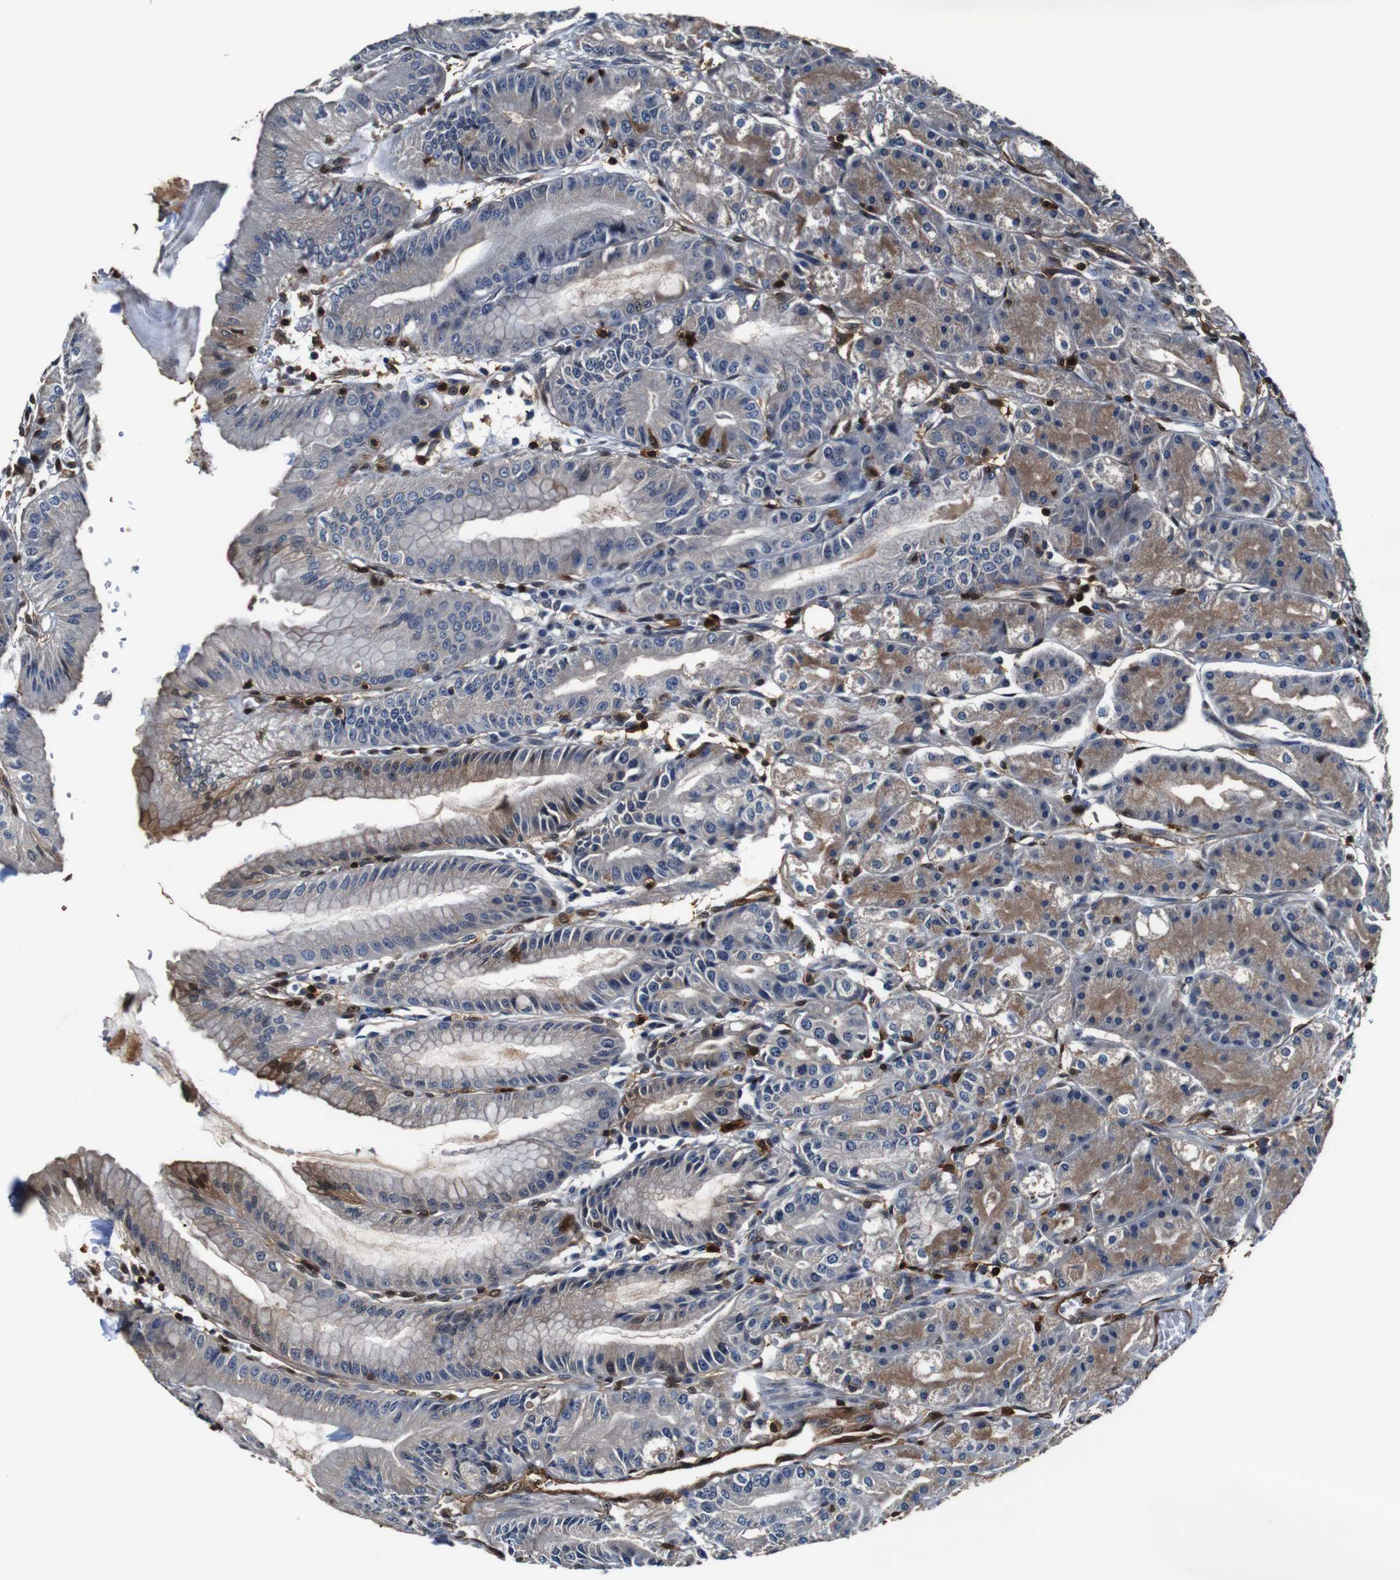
{"staining": {"intensity": "moderate", "quantity": "25%-75%", "location": "cytoplasmic/membranous,nuclear"}, "tissue": "stomach", "cell_type": "Glandular cells", "image_type": "normal", "snomed": [{"axis": "morphology", "description": "Normal tissue, NOS"}, {"axis": "topography", "description": "Stomach, lower"}], "caption": "Protein analysis of normal stomach shows moderate cytoplasmic/membranous,nuclear staining in approximately 25%-75% of glandular cells.", "gene": "ANXA1", "patient": {"sex": "male", "age": 71}}